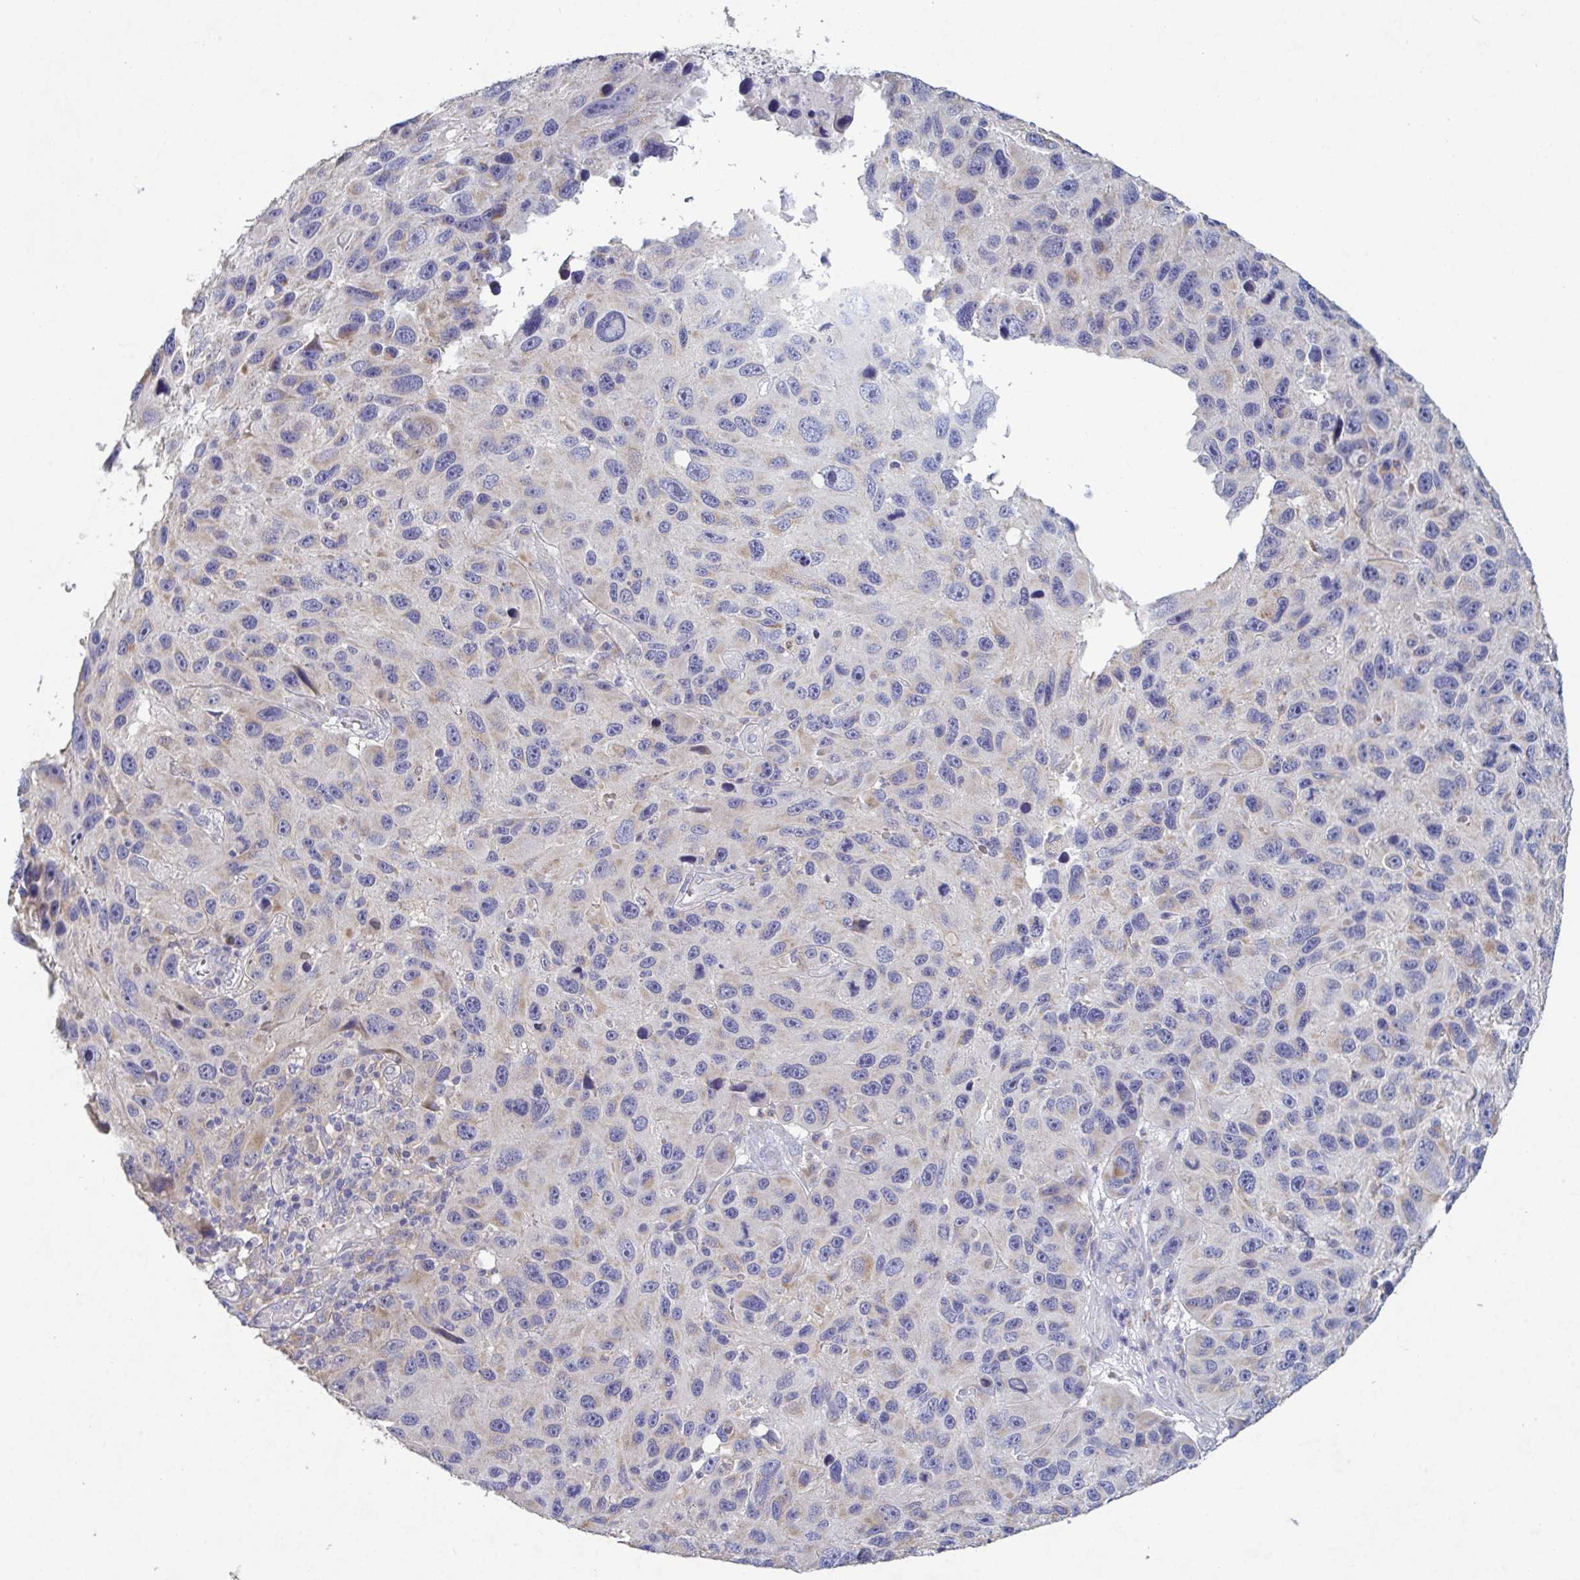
{"staining": {"intensity": "moderate", "quantity": "<25%", "location": "cytoplasmic/membranous"}, "tissue": "melanoma", "cell_type": "Tumor cells", "image_type": "cancer", "snomed": [{"axis": "morphology", "description": "Malignant melanoma, NOS"}, {"axis": "topography", "description": "Skin"}], "caption": "This is an image of immunohistochemistry staining of malignant melanoma, which shows moderate staining in the cytoplasmic/membranous of tumor cells.", "gene": "GALNT13", "patient": {"sex": "male", "age": 53}}